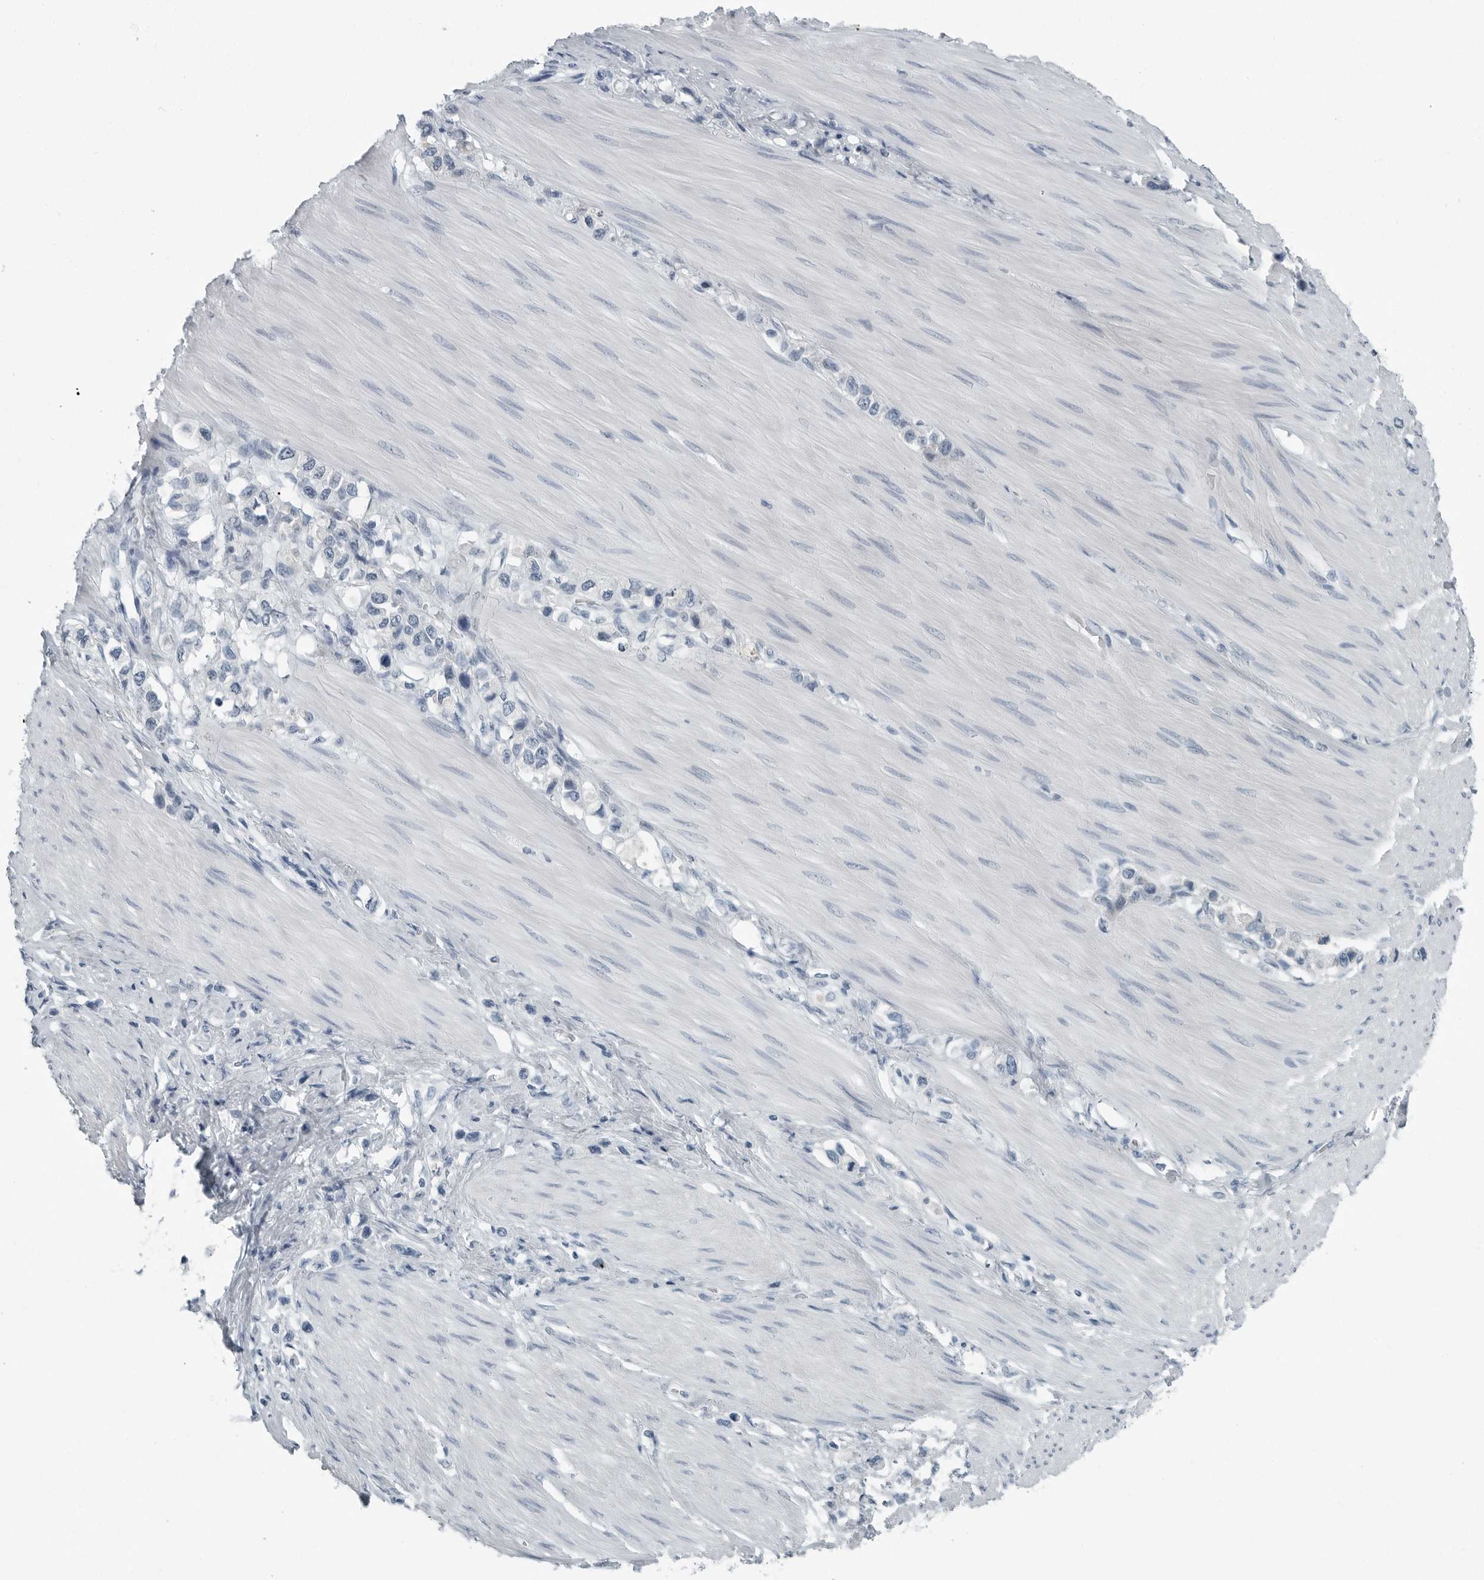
{"staining": {"intensity": "negative", "quantity": "none", "location": "none"}, "tissue": "stomach cancer", "cell_type": "Tumor cells", "image_type": "cancer", "snomed": [{"axis": "morphology", "description": "Adenocarcinoma, NOS"}, {"axis": "topography", "description": "Stomach"}], "caption": "The micrograph displays no significant positivity in tumor cells of stomach cancer.", "gene": "ZPBP2", "patient": {"sex": "female", "age": 65}}